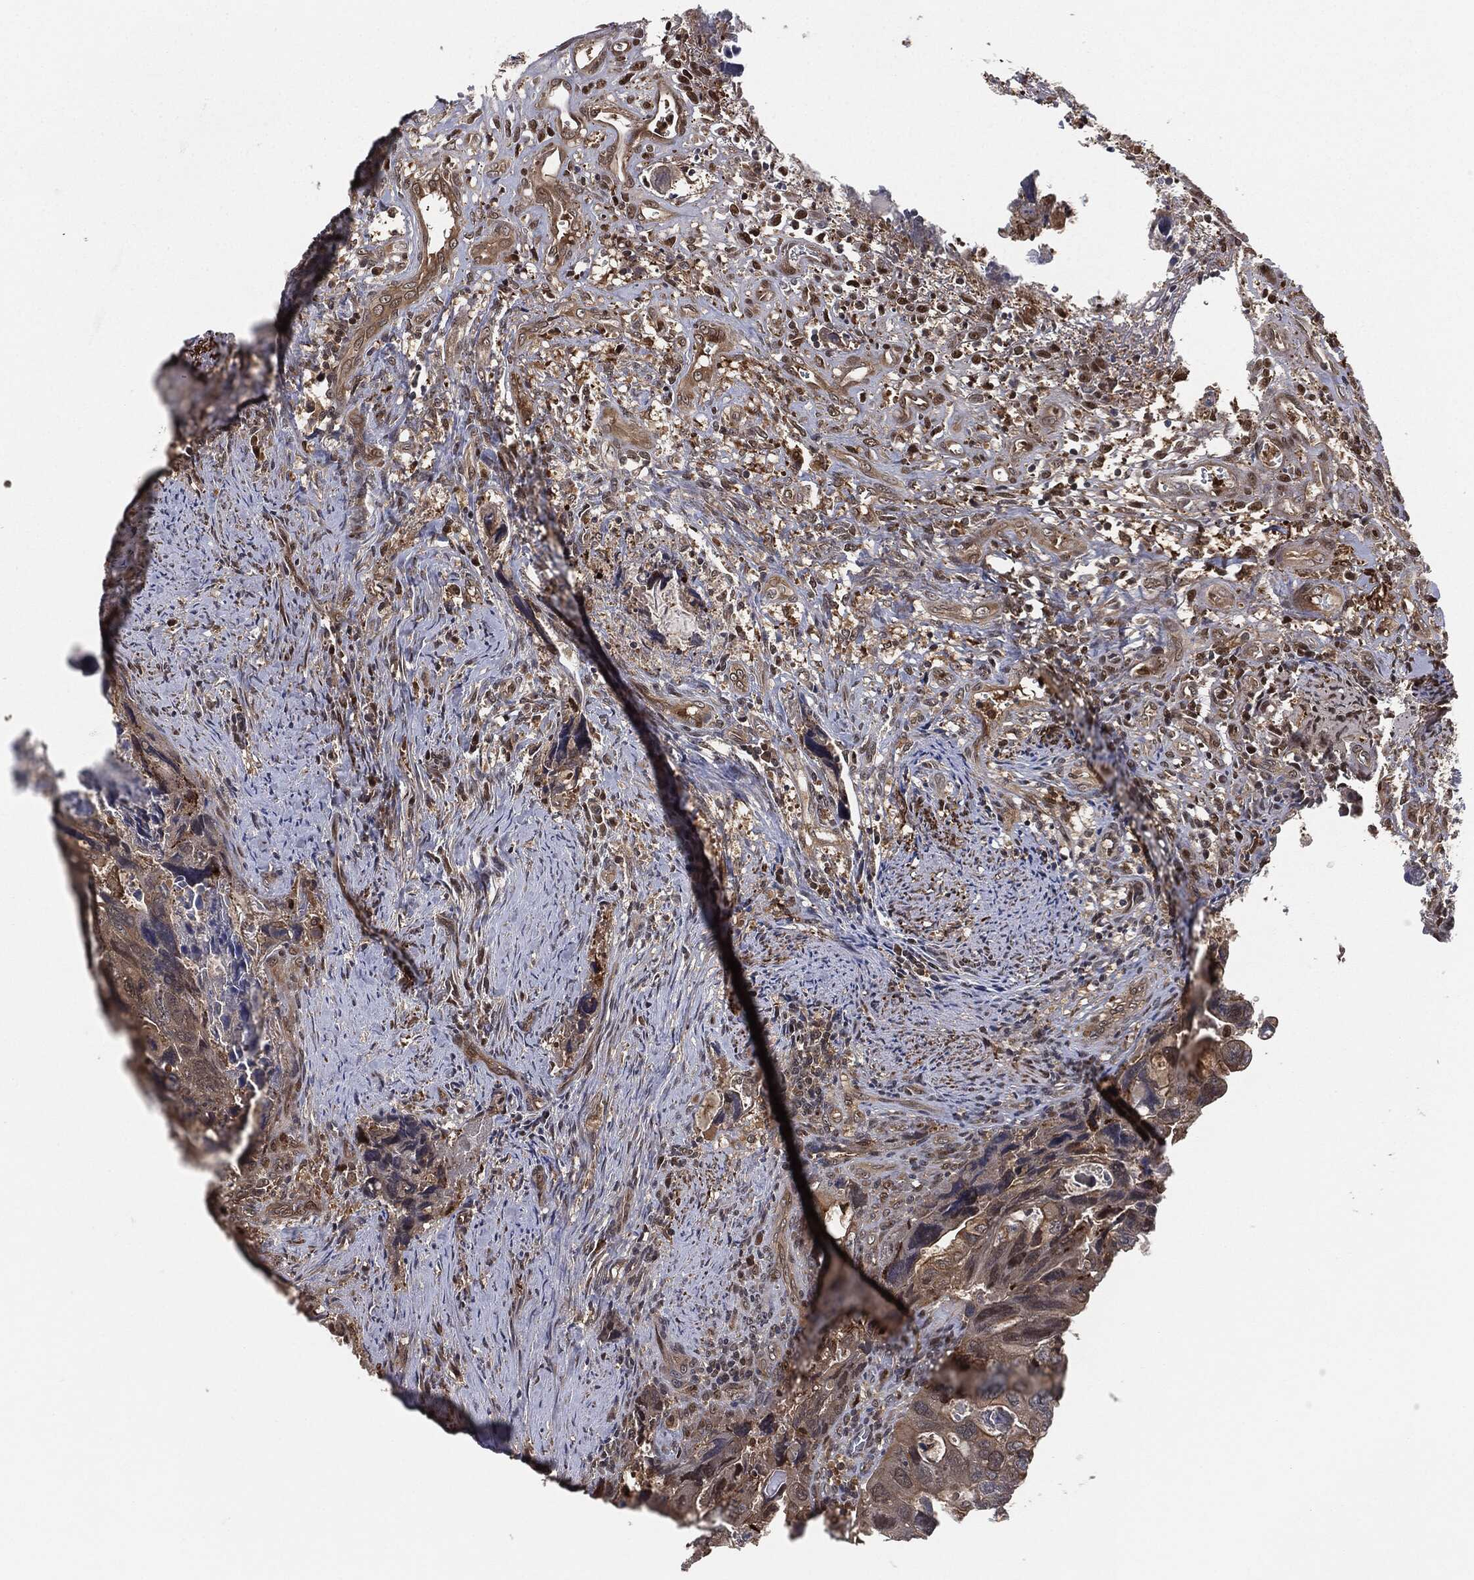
{"staining": {"intensity": "weak", "quantity": "<25%", "location": "cytoplasmic/membranous"}, "tissue": "colorectal cancer", "cell_type": "Tumor cells", "image_type": "cancer", "snomed": [{"axis": "morphology", "description": "Adenocarcinoma, NOS"}, {"axis": "topography", "description": "Rectum"}], "caption": "The photomicrograph displays no staining of tumor cells in colorectal adenocarcinoma.", "gene": "CAPRIN2", "patient": {"sex": "male", "age": 62}}